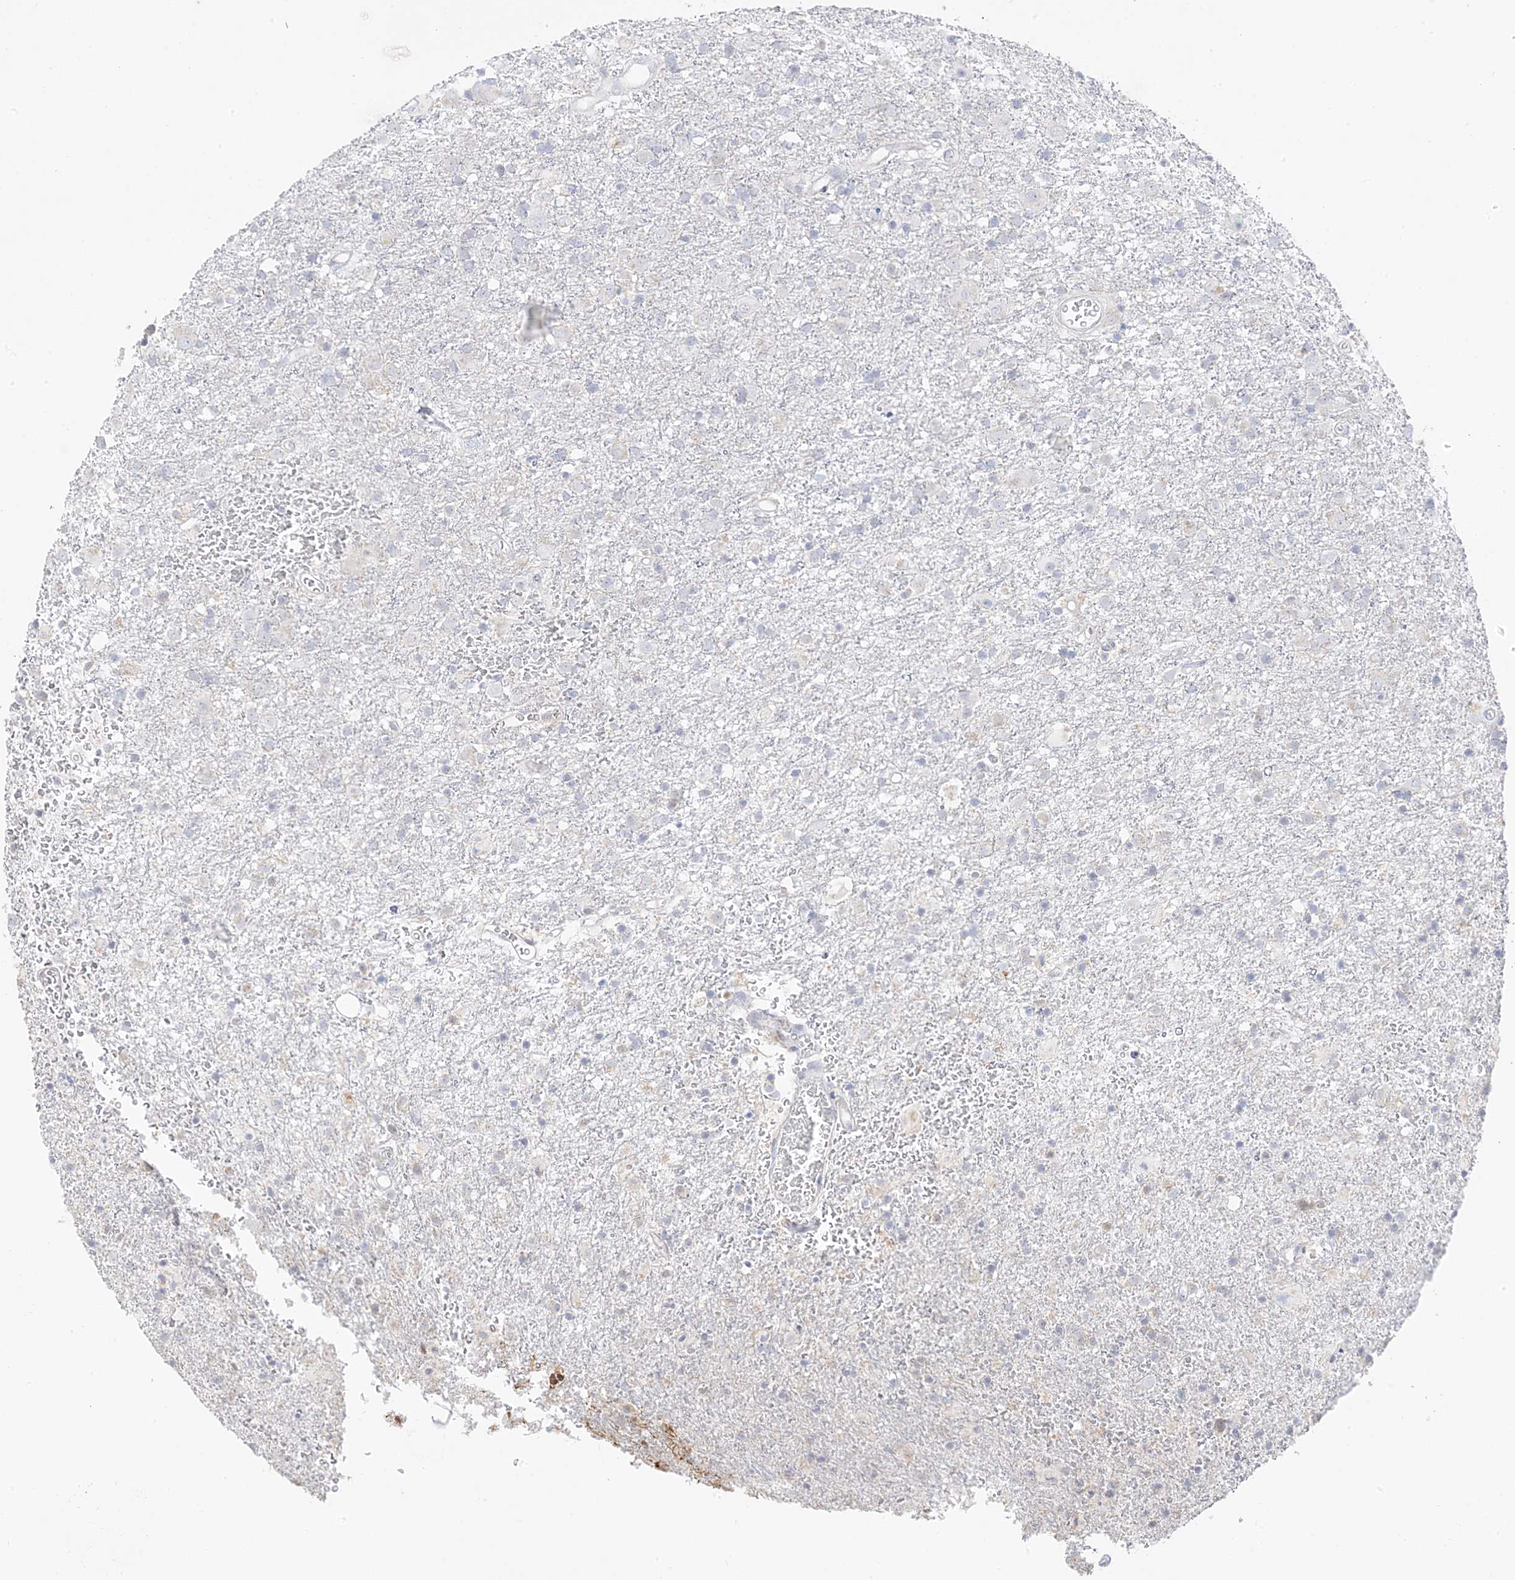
{"staining": {"intensity": "negative", "quantity": "none", "location": "none"}, "tissue": "glioma", "cell_type": "Tumor cells", "image_type": "cancer", "snomed": [{"axis": "morphology", "description": "Glioma, malignant, Low grade"}, {"axis": "topography", "description": "Brain"}], "caption": "Tumor cells are negative for brown protein staining in malignant glioma (low-grade). (Brightfield microscopy of DAB IHC at high magnification).", "gene": "TRANK1", "patient": {"sex": "male", "age": 65}}